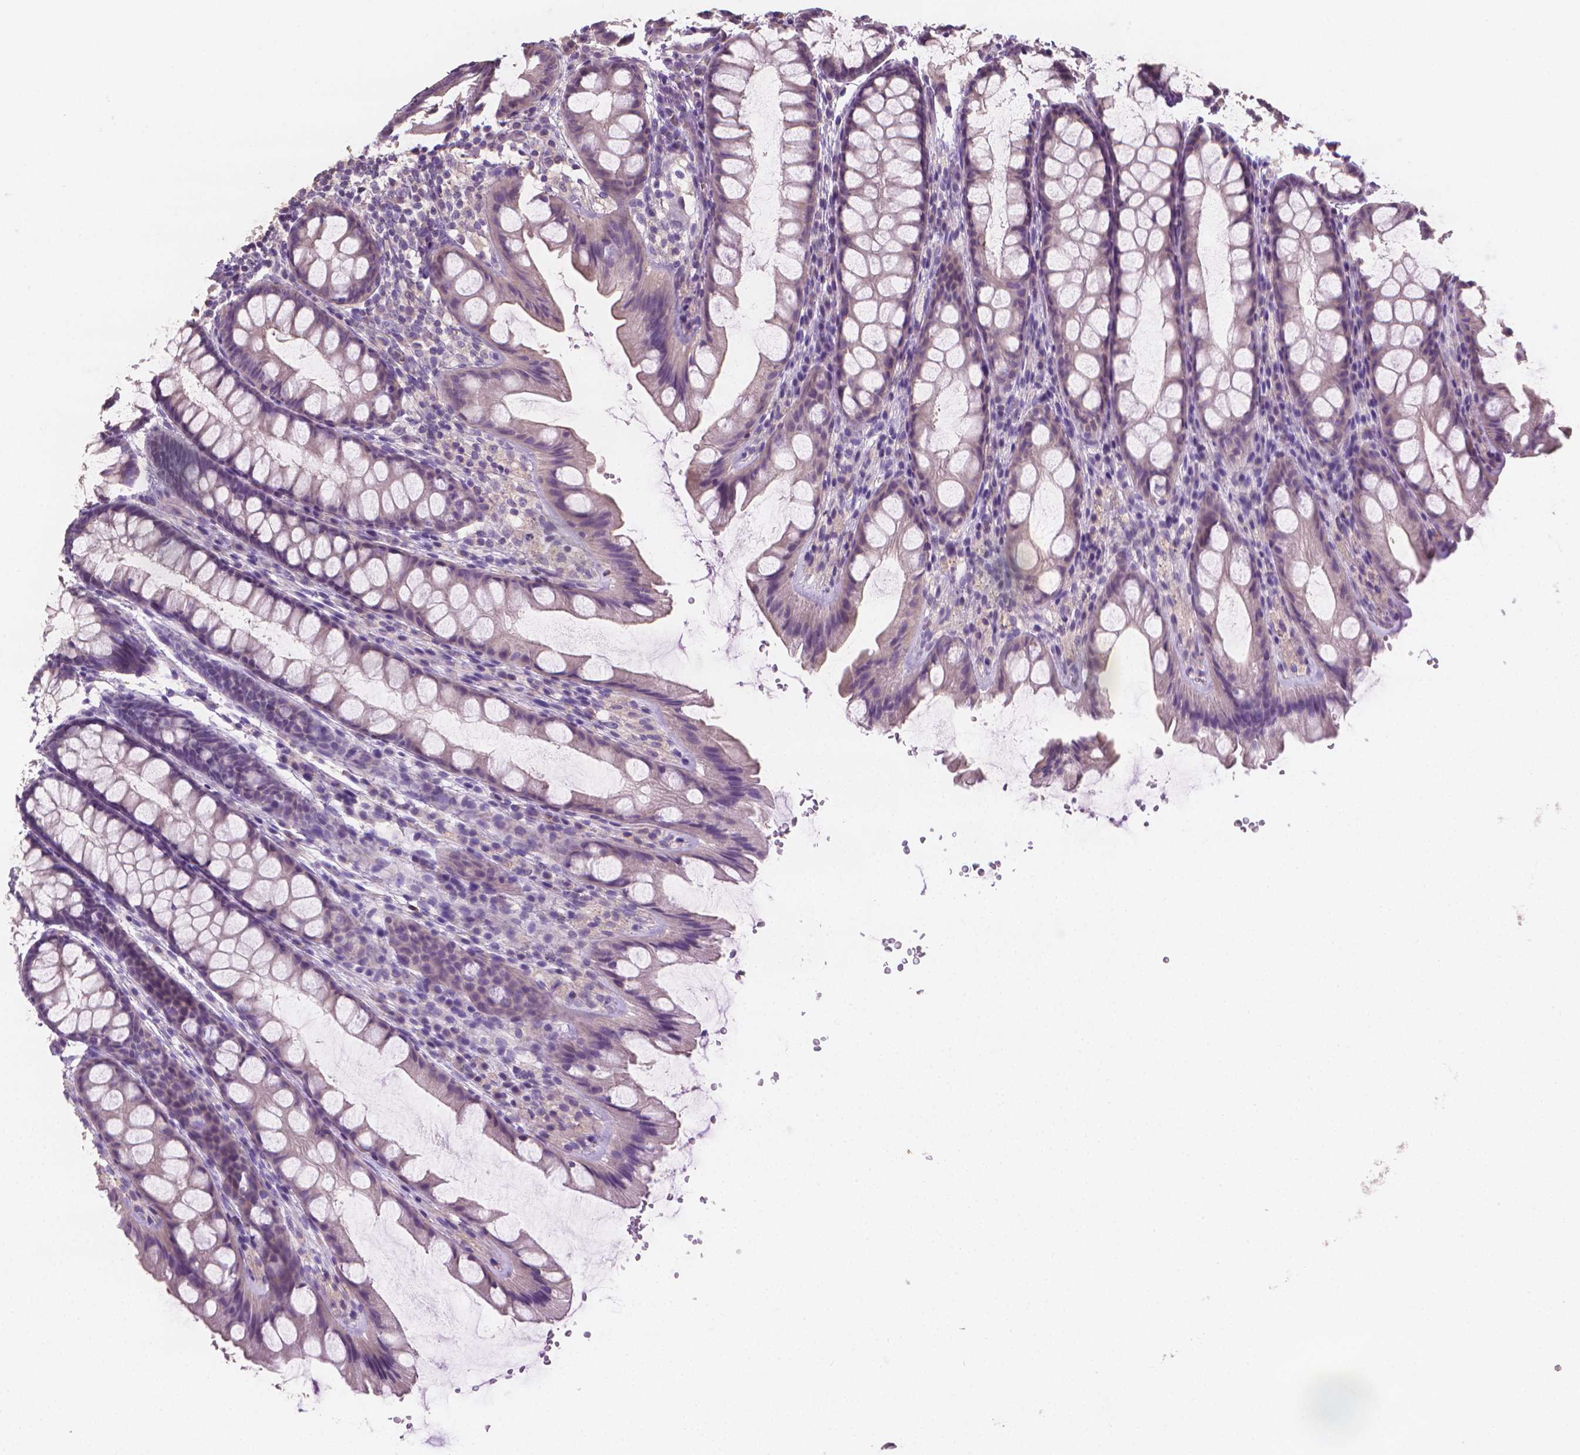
{"staining": {"intensity": "negative", "quantity": "none", "location": "none"}, "tissue": "colon", "cell_type": "Endothelial cells", "image_type": "normal", "snomed": [{"axis": "morphology", "description": "Normal tissue, NOS"}, {"axis": "topography", "description": "Colon"}], "caption": "Protein analysis of unremarkable colon displays no significant positivity in endothelial cells.", "gene": "CATIP", "patient": {"sex": "male", "age": 47}}